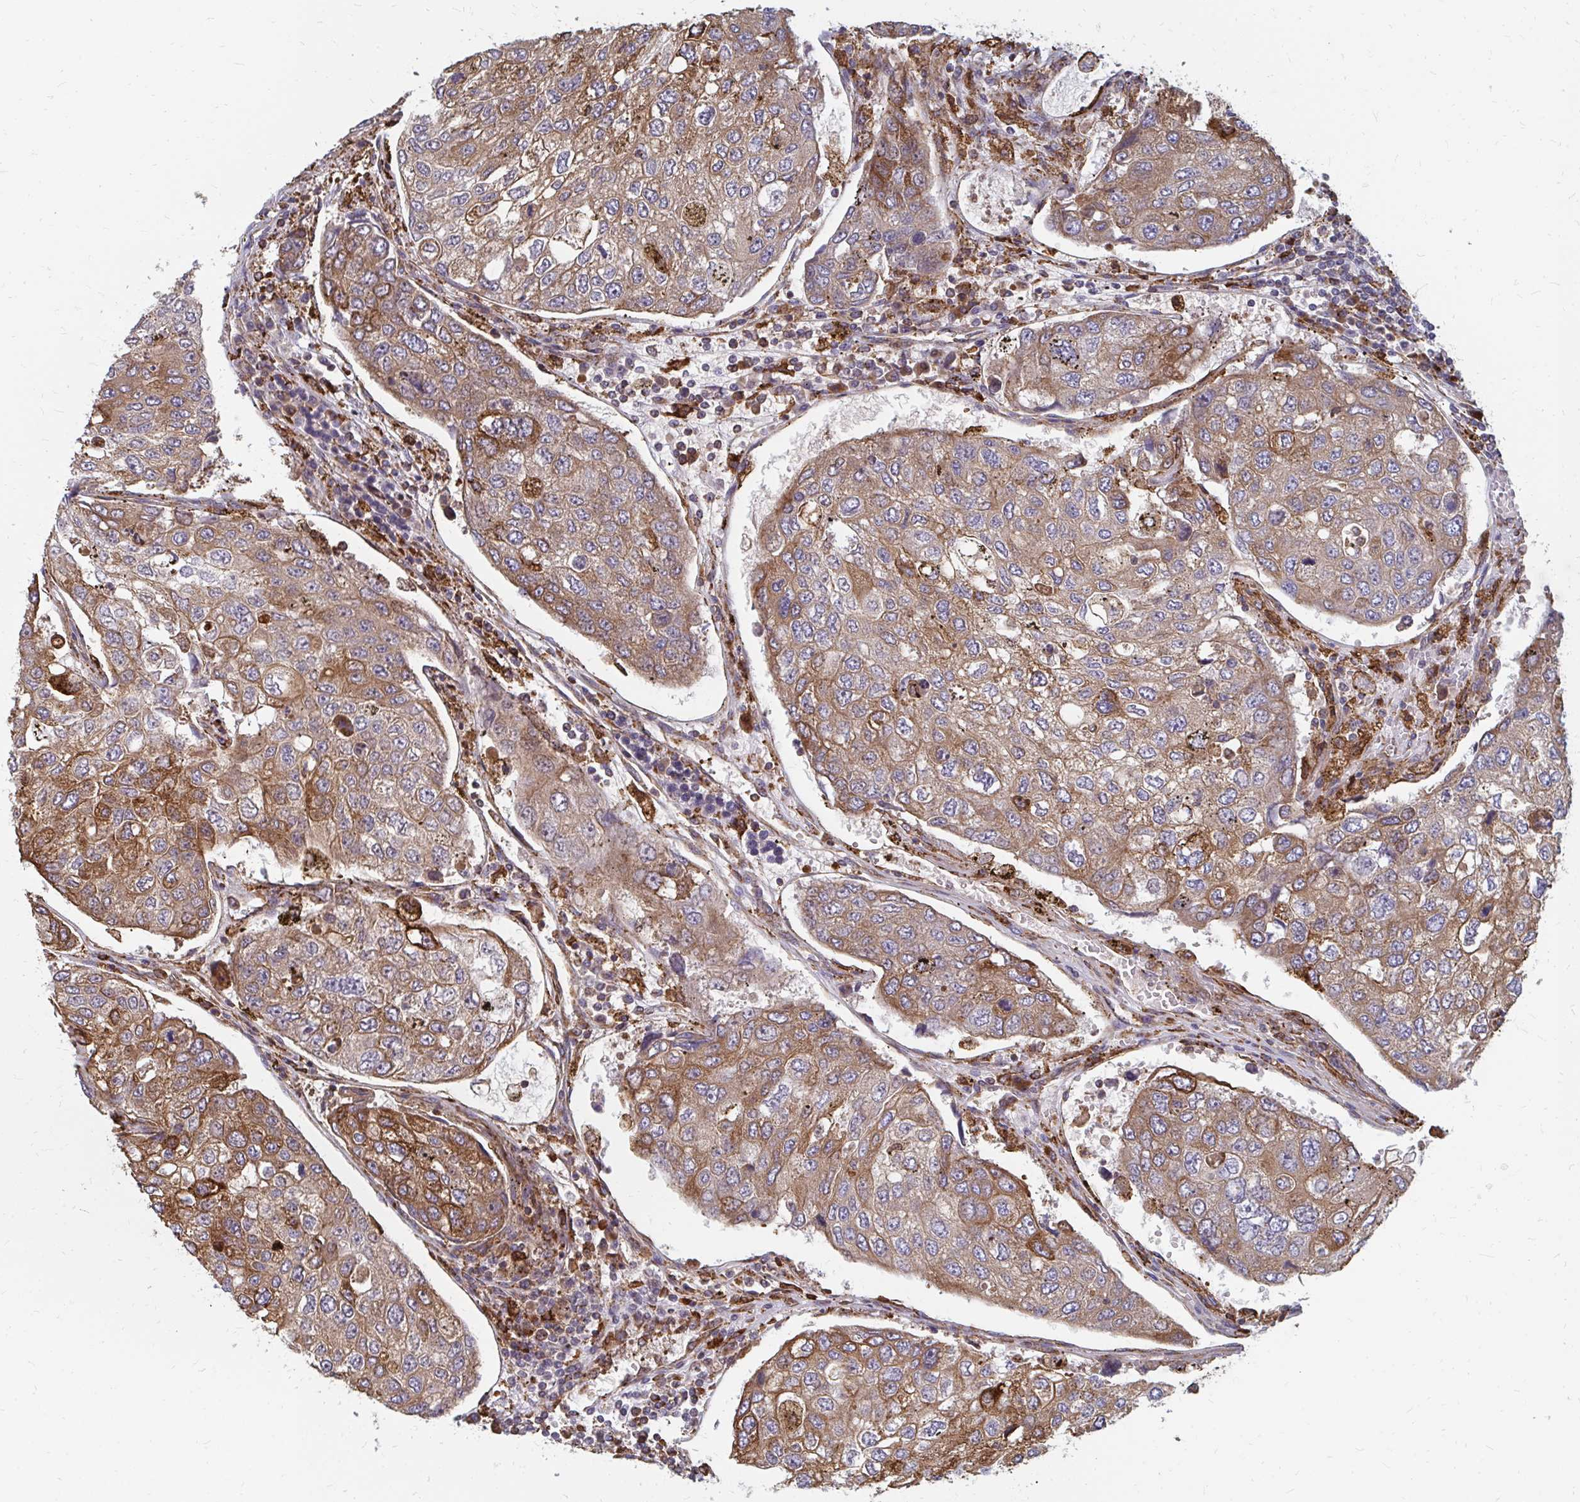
{"staining": {"intensity": "moderate", "quantity": ">75%", "location": "cytoplasmic/membranous"}, "tissue": "urothelial cancer", "cell_type": "Tumor cells", "image_type": "cancer", "snomed": [{"axis": "morphology", "description": "Urothelial carcinoma, High grade"}, {"axis": "topography", "description": "Lymph node"}, {"axis": "topography", "description": "Urinary bladder"}], "caption": "About >75% of tumor cells in urothelial carcinoma (high-grade) show moderate cytoplasmic/membranous protein expression as visualized by brown immunohistochemical staining.", "gene": "PPP1R13L", "patient": {"sex": "male", "age": 51}}